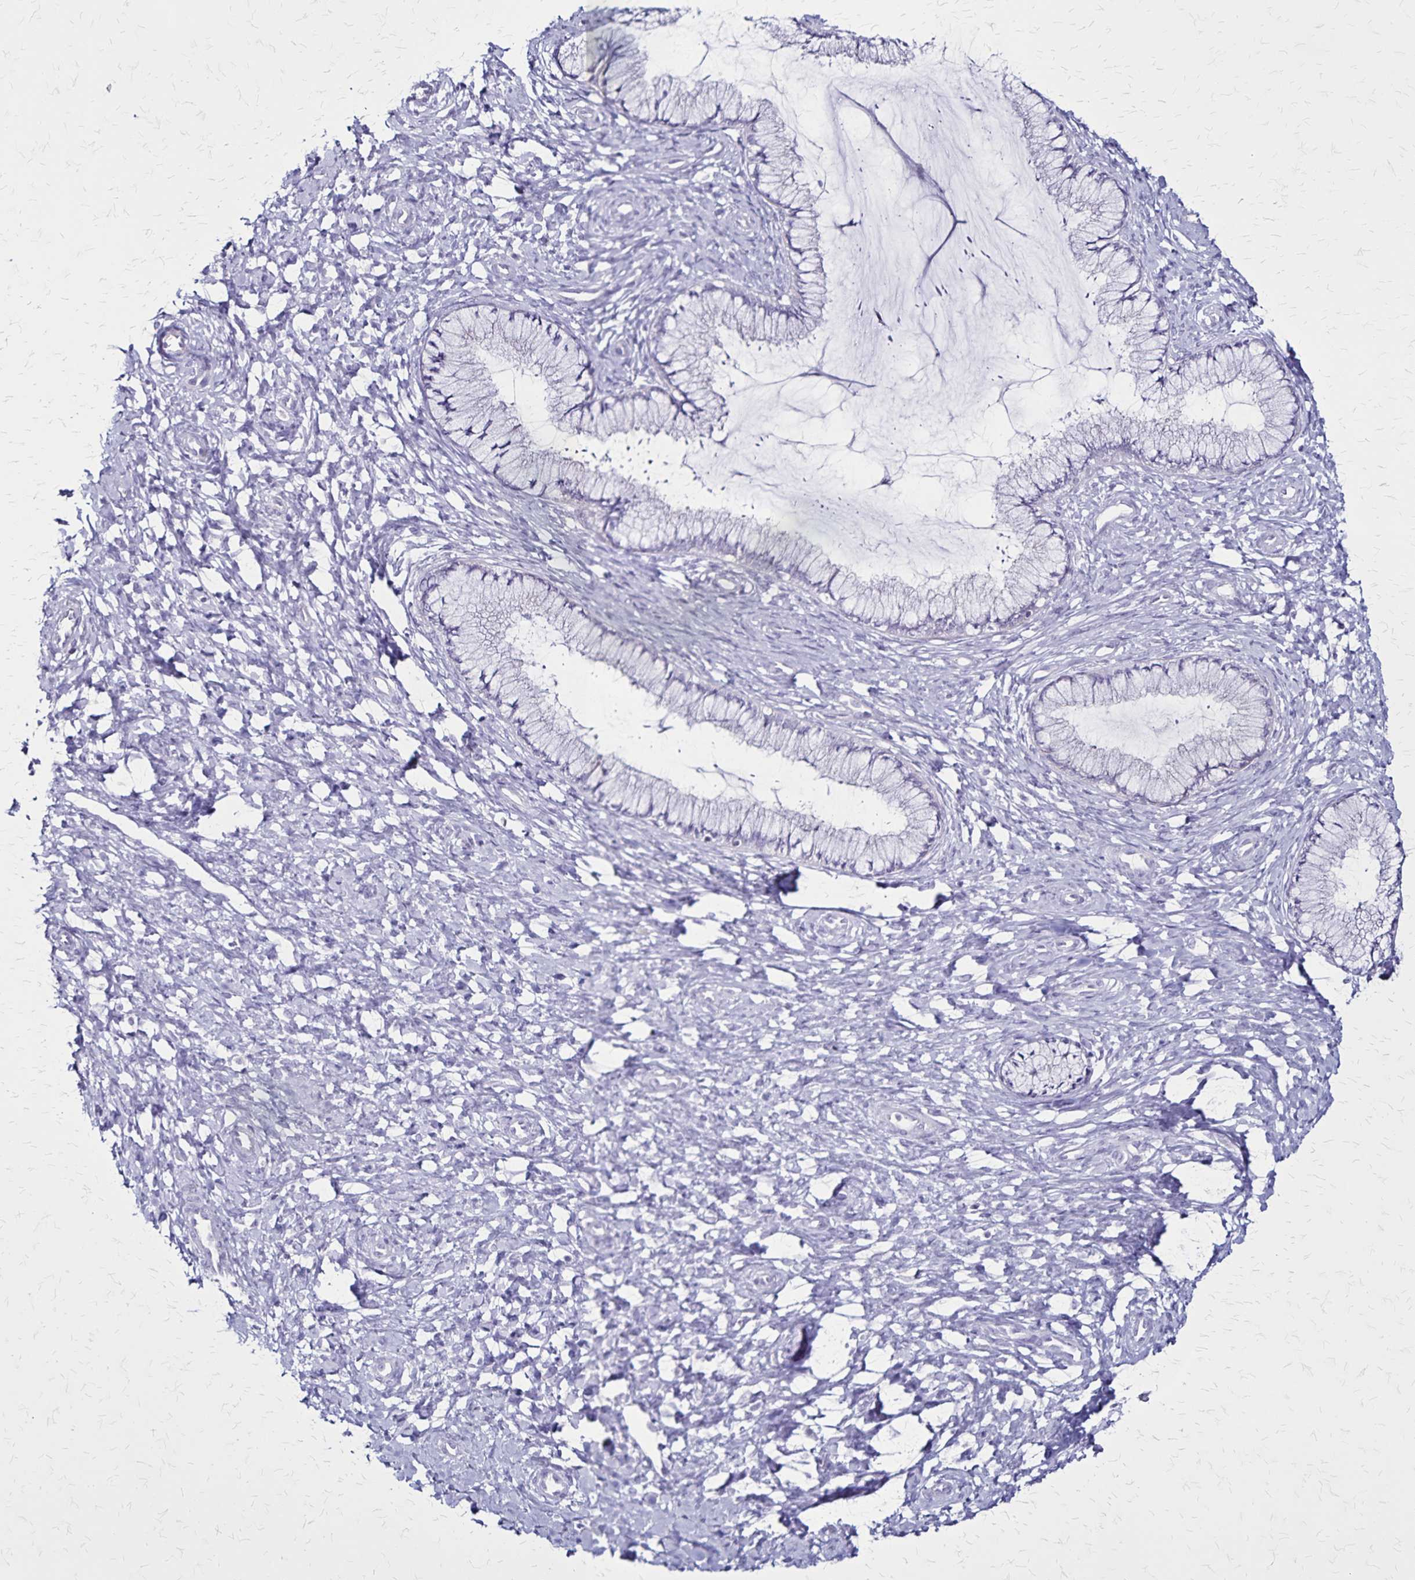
{"staining": {"intensity": "negative", "quantity": "none", "location": "none"}, "tissue": "cervix", "cell_type": "Glandular cells", "image_type": "normal", "snomed": [{"axis": "morphology", "description": "Normal tissue, NOS"}, {"axis": "topography", "description": "Cervix"}], "caption": "Immunohistochemistry micrograph of normal cervix: cervix stained with DAB (3,3'-diaminobenzidine) shows no significant protein staining in glandular cells.", "gene": "PLXNA4", "patient": {"sex": "female", "age": 37}}